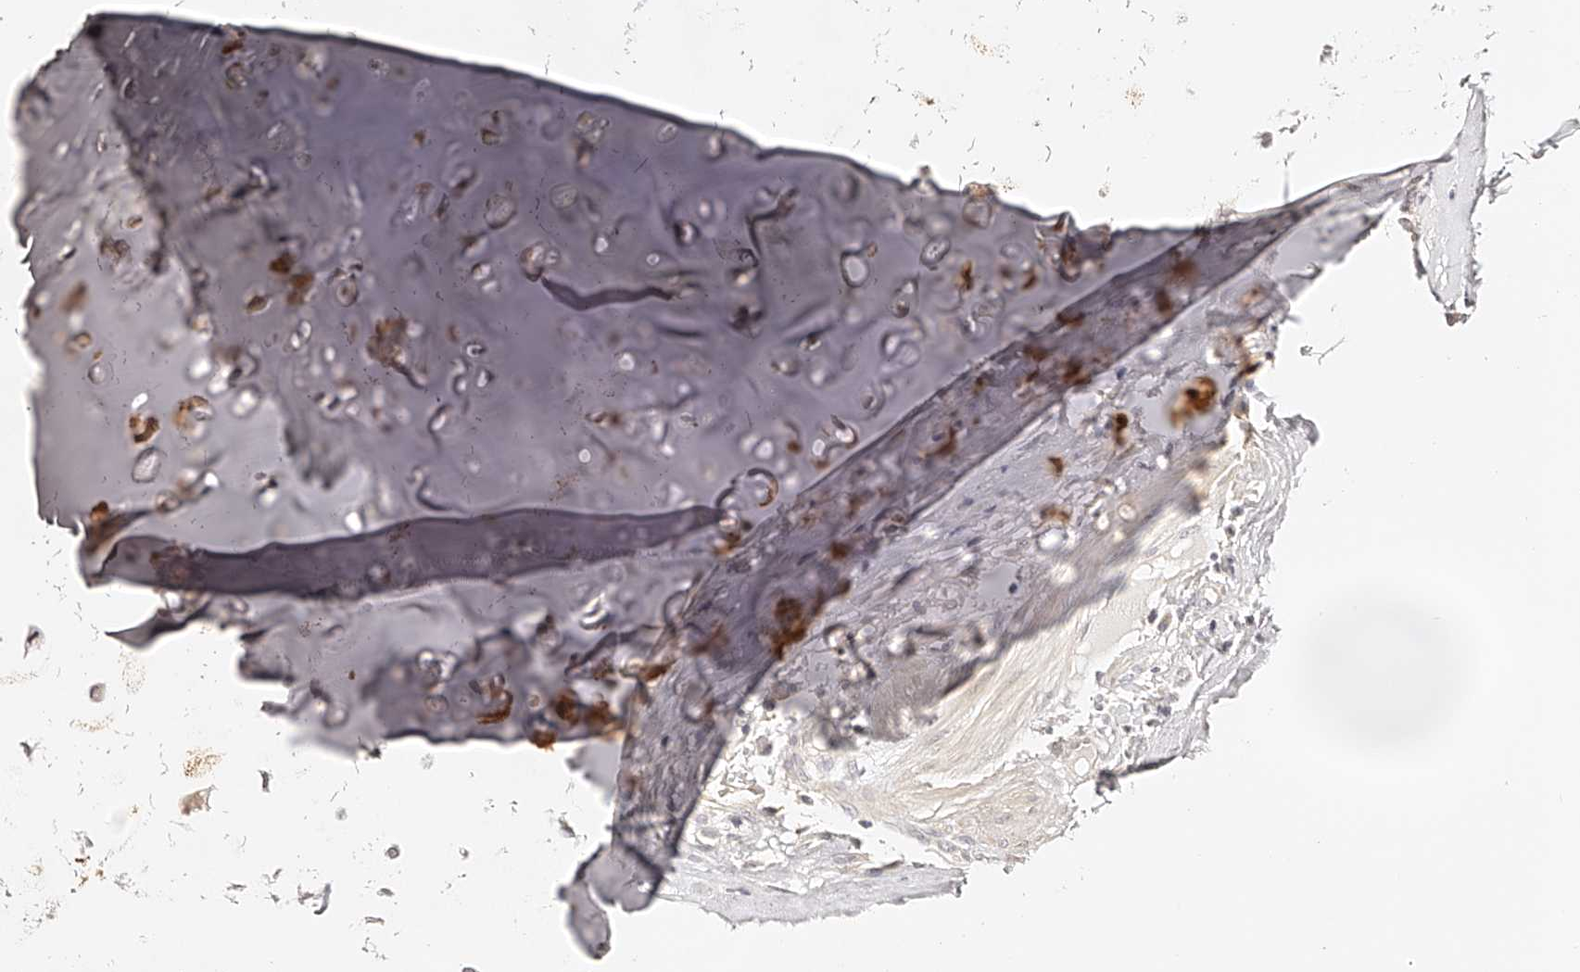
{"staining": {"intensity": "weak", "quantity": "25%-75%", "location": "cytoplasmic/membranous"}, "tissue": "adipose tissue", "cell_type": "Adipocytes", "image_type": "normal", "snomed": [{"axis": "morphology", "description": "Normal tissue, NOS"}, {"axis": "morphology", "description": "Basal cell carcinoma"}, {"axis": "topography", "description": "Cartilage tissue"}, {"axis": "topography", "description": "Nasopharynx"}, {"axis": "topography", "description": "Oral tissue"}], "caption": "IHC of normal adipose tissue reveals low levels of weak cytoplasmic/membranous expression in approximately 25%-75% of adipocytes. The protein of interest is stained brown, and the nuclei are stained in blue (DAB IHC with brightfield microscopy, high magnification).", "gene": "ZNF789", "patient": {"sex": "female", "age": 77}}